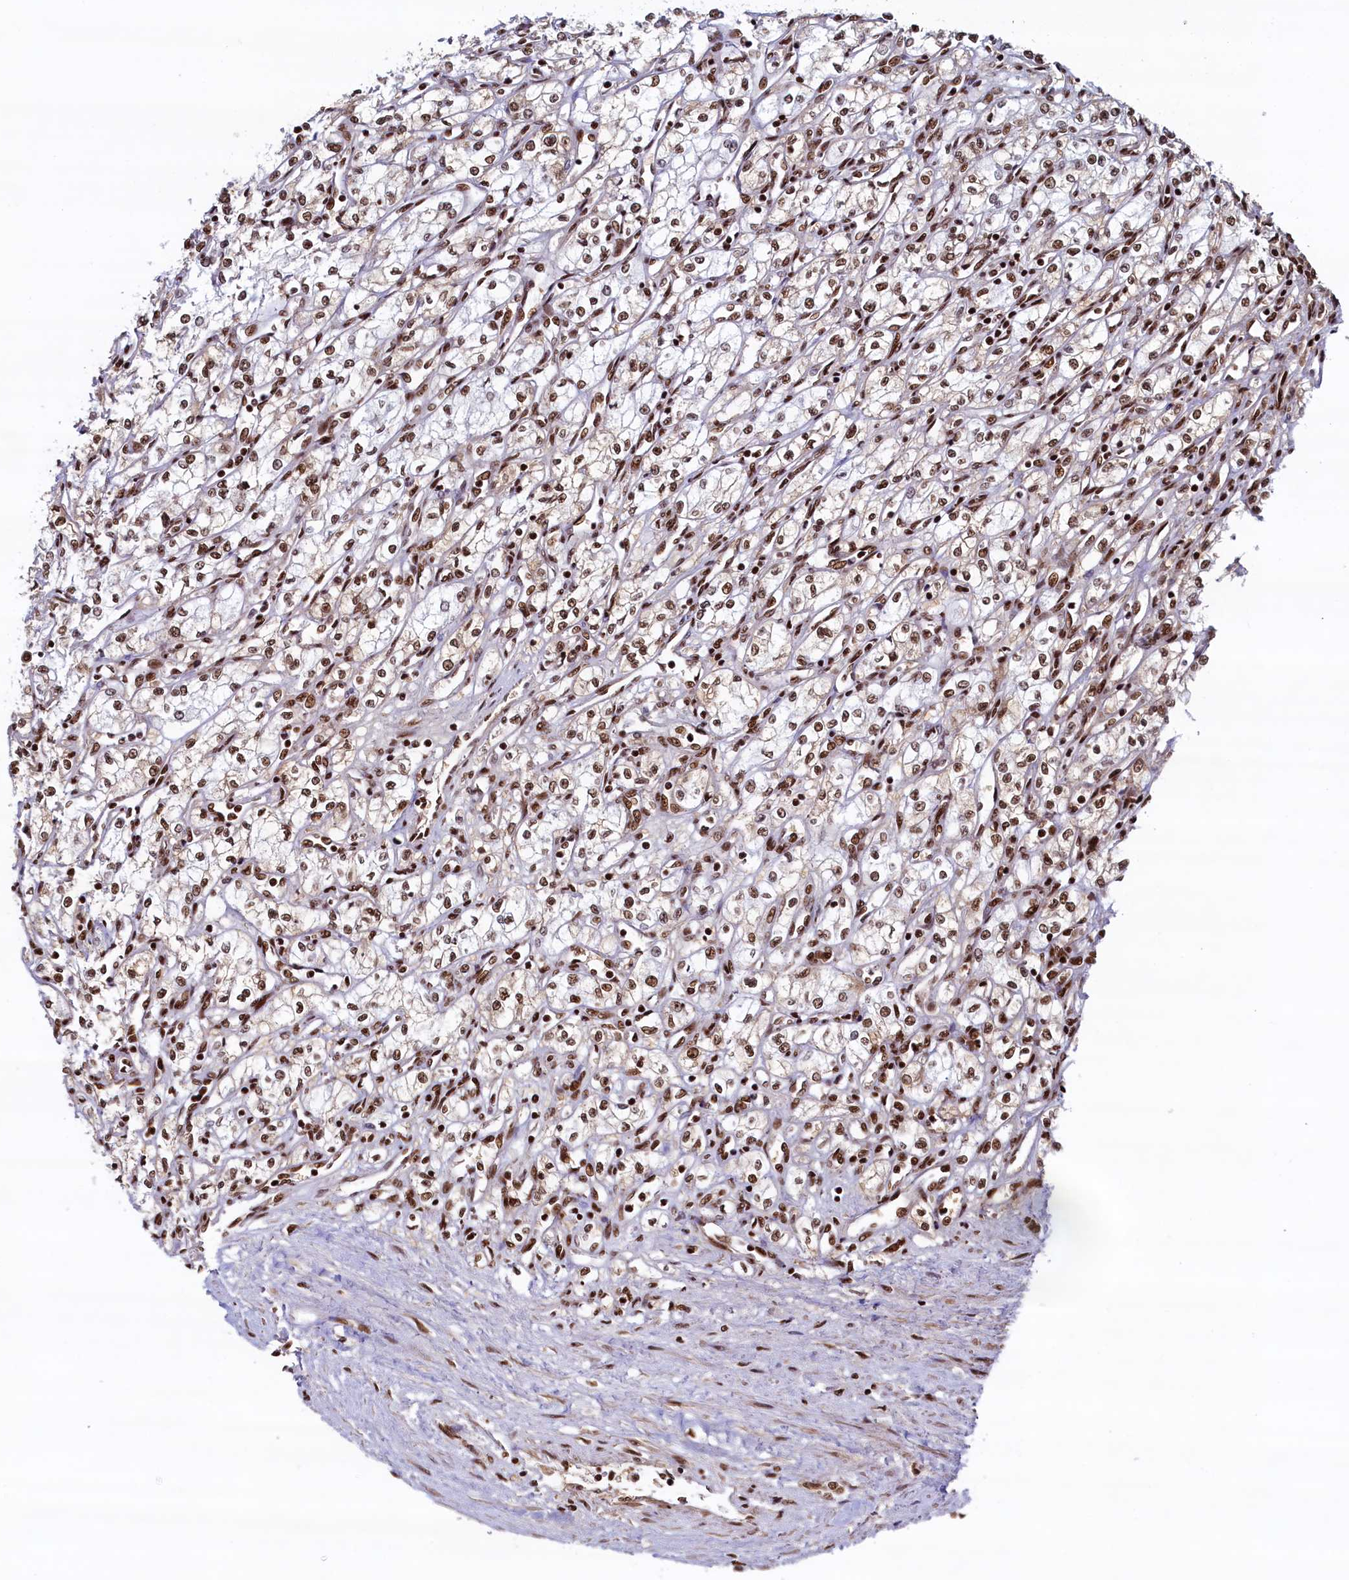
{"staining": {"intensity": "moderate", "quantity": ">75%", "location": "nuclear"}, "tissue": "renal cancer", "cell_type": "Tumor cells", "image_type": "cancer", "snomed": [{"axis": "morphology", "description": "Adenocarcinoma, NOS"}, {"axis": "topography", "description": "Kidney"}], "caption": "Human adenocarcinoma (renal) stained with a brown dye demonstrates moderate nuclear positive expression in approximately >75% of tumor cells.", "gene": "ZC3H18", "patient": {"sex": "male", "age": 59}}